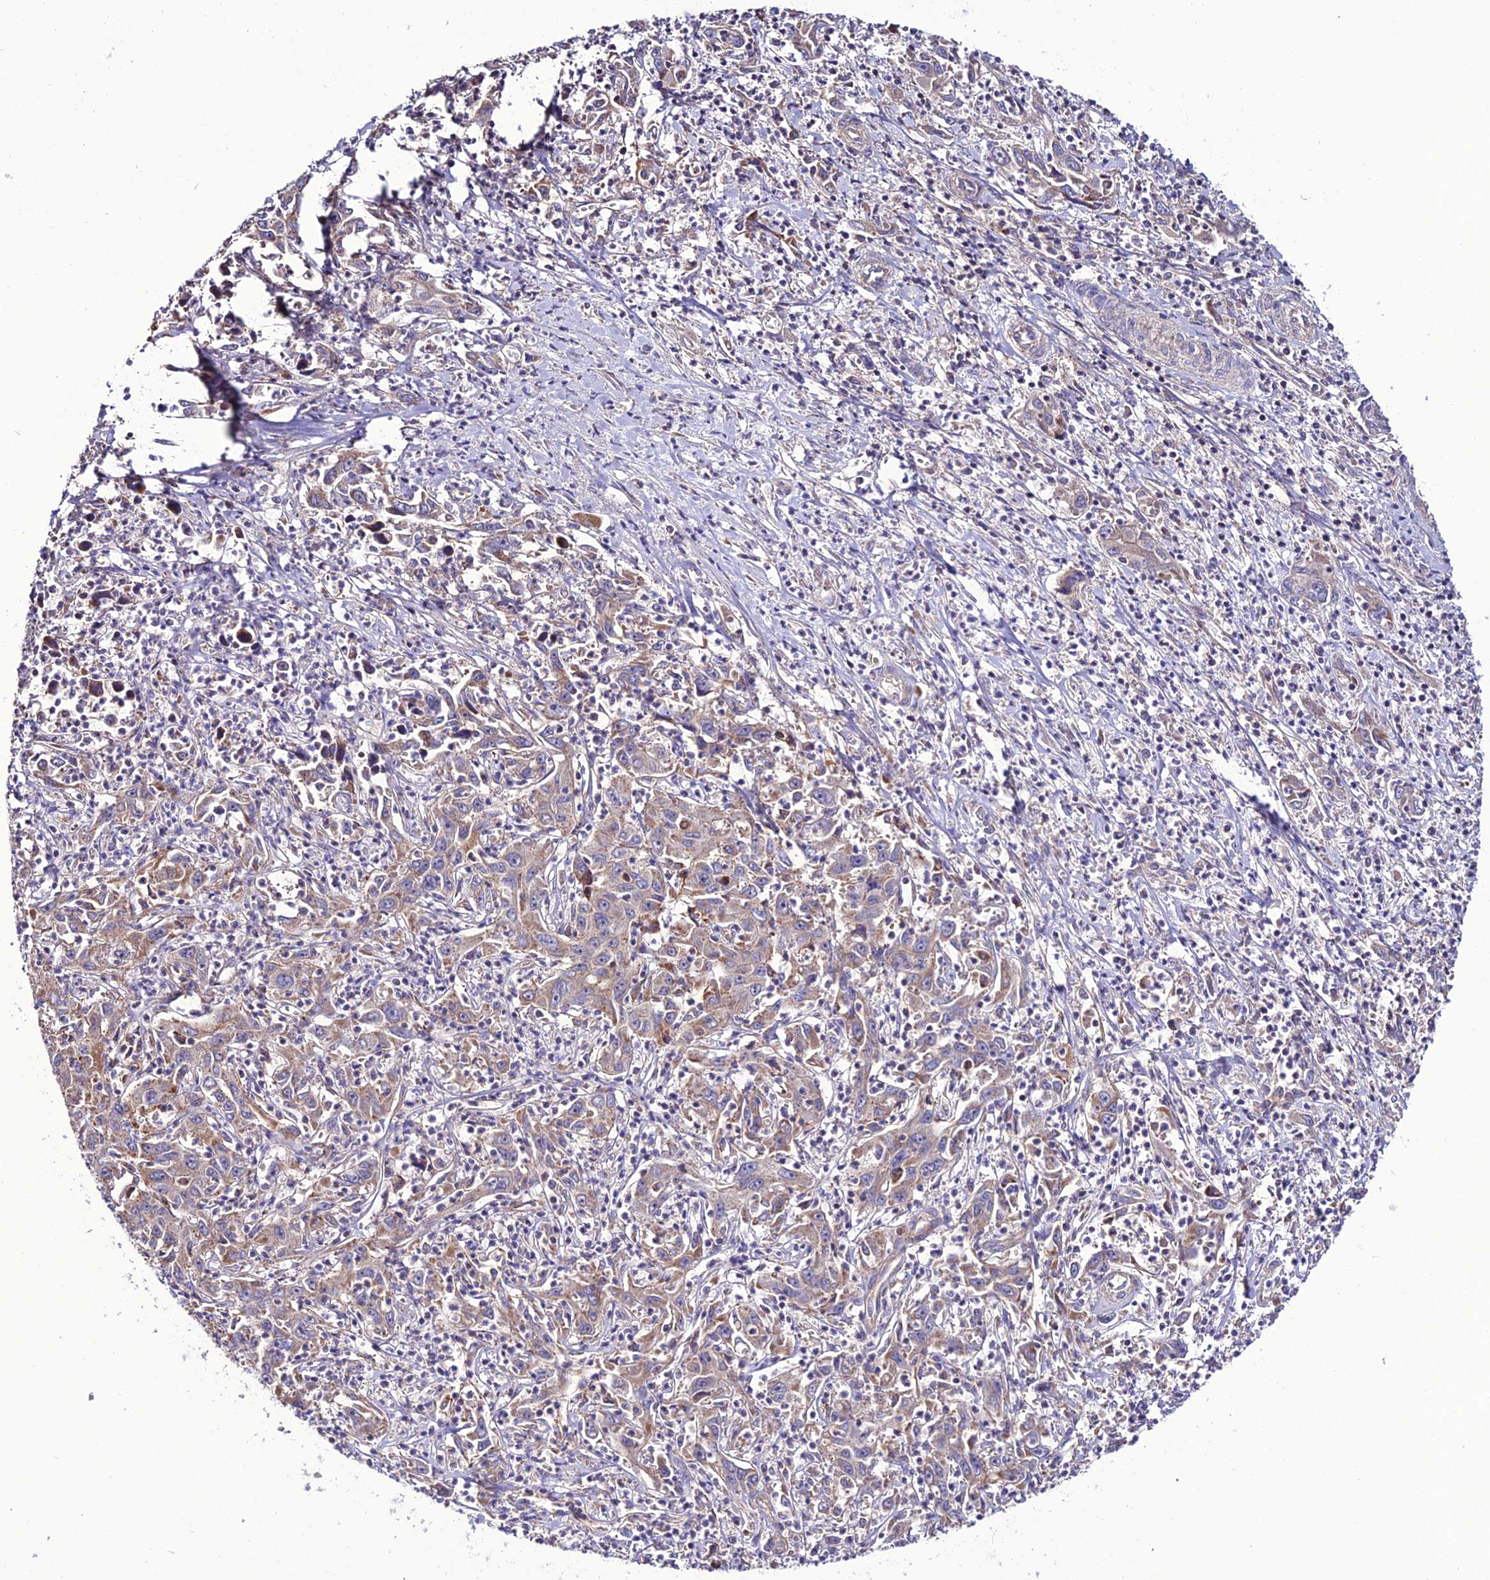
{"staining": {"intensity": "negative", "quantity": "none", "location": "none"}, "tissue": "liver cancer", "cell_type": "Tumor cells", "image_type": "cancer", "snomed": [{"axis": "morphology", "description": "Carcinoma, Hepatocellular, NOS"}, {"axis": "topography", "description": "Liver"}], "caption": "Immunohistochemistry micrograph of hepatocellular carcinoma (liver) stained for a protein (brown), which displays no expression in tumor cells.", "gene": "PPIL3", "patient": {"sex": "male", "age": 63}}